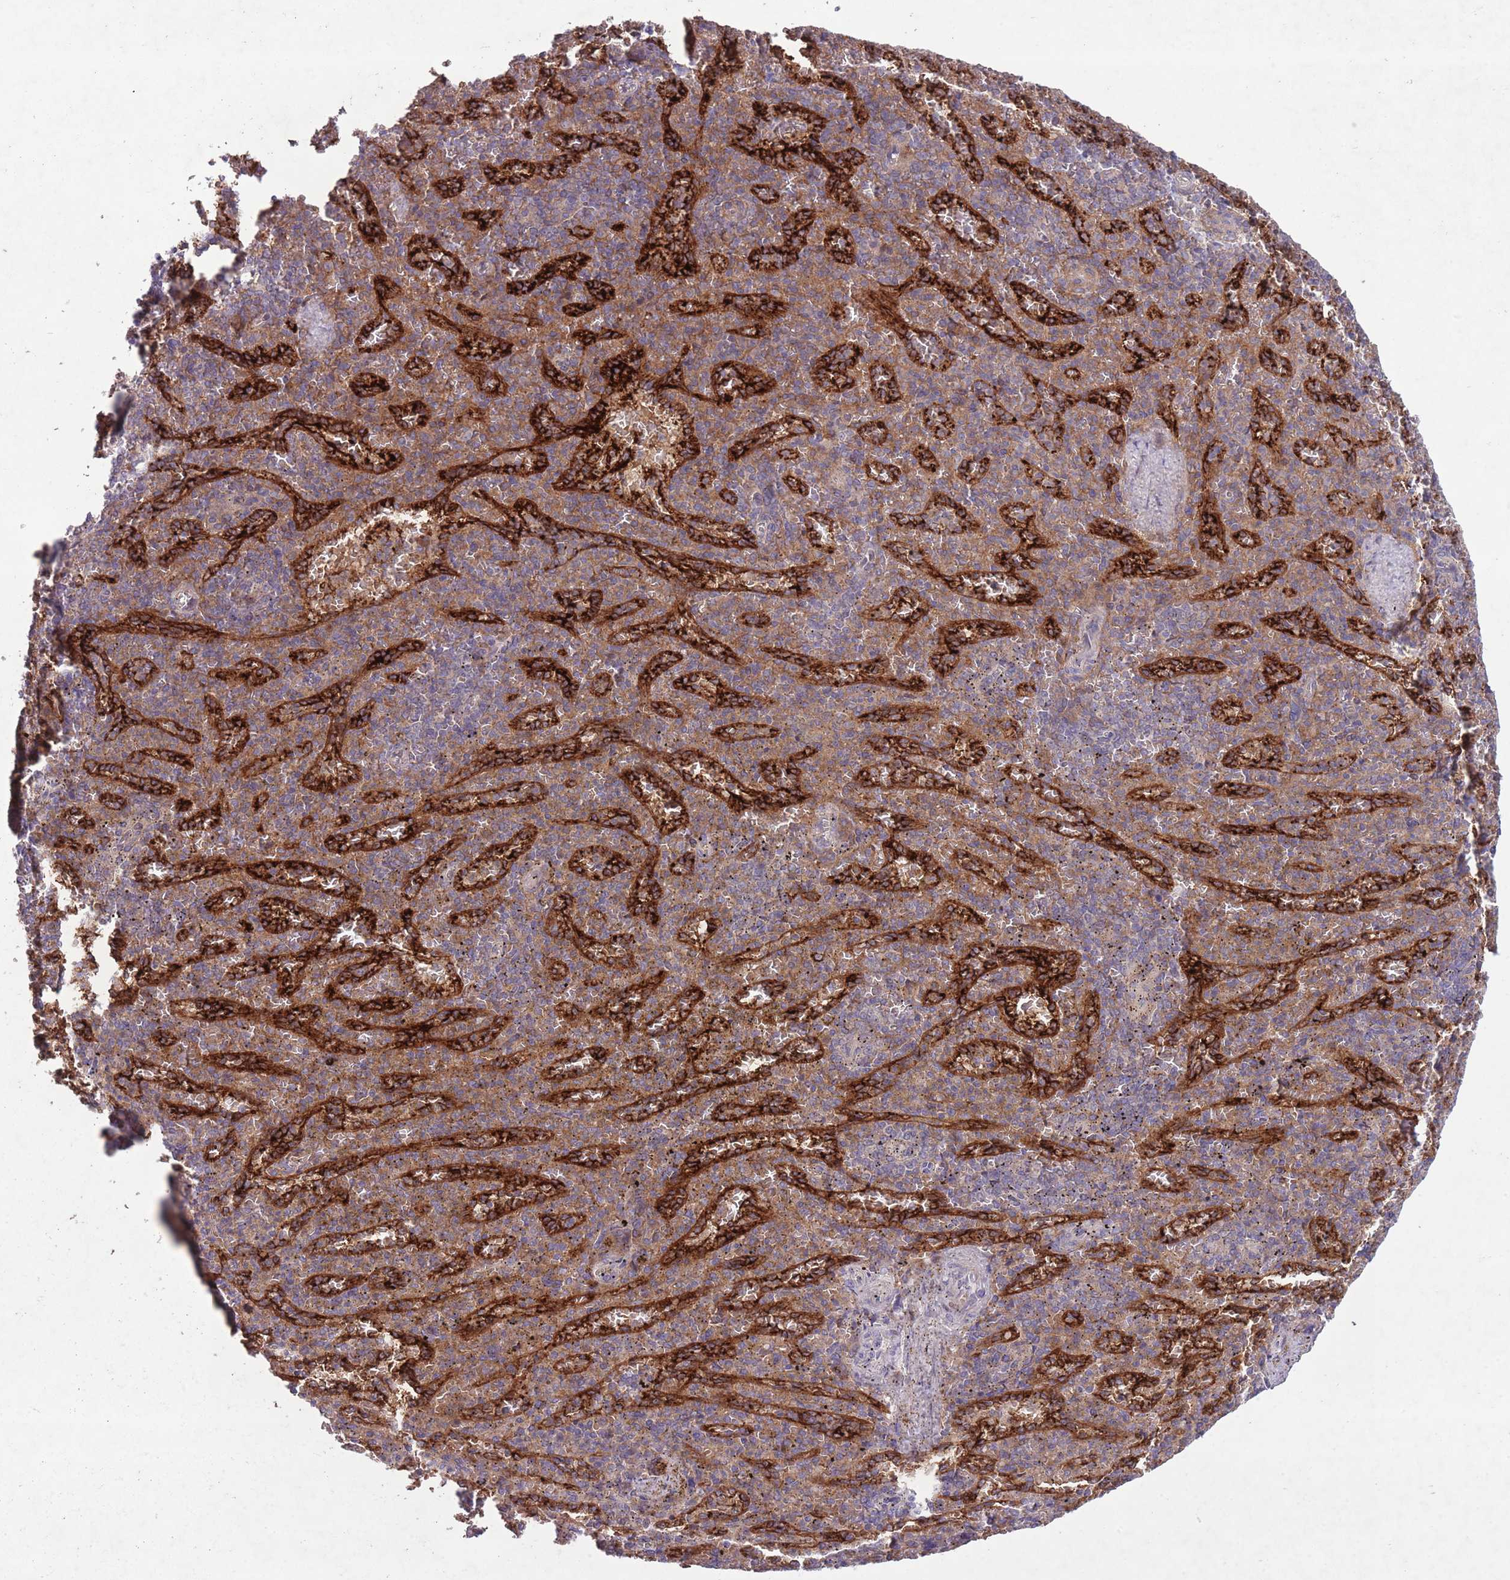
{"staining": {"intensity": "weak", "quantity": "<25%", "location": "cytoplasmic/membranous"}, "tissue": "spleen", "cell_type": "Cells in red pulp", "image_type": "normal", "snomed": [{"axis": "morphology", "description": "Normal tissue, NOS"}, {"axis": "topography", "description": "Spleen"}], "caption": "The immunohistochemistry image has no significant positivity in cells in red pulp of spleen.", "gene": "OR2V1", "patient": {"sex": "female", "age": 74}}